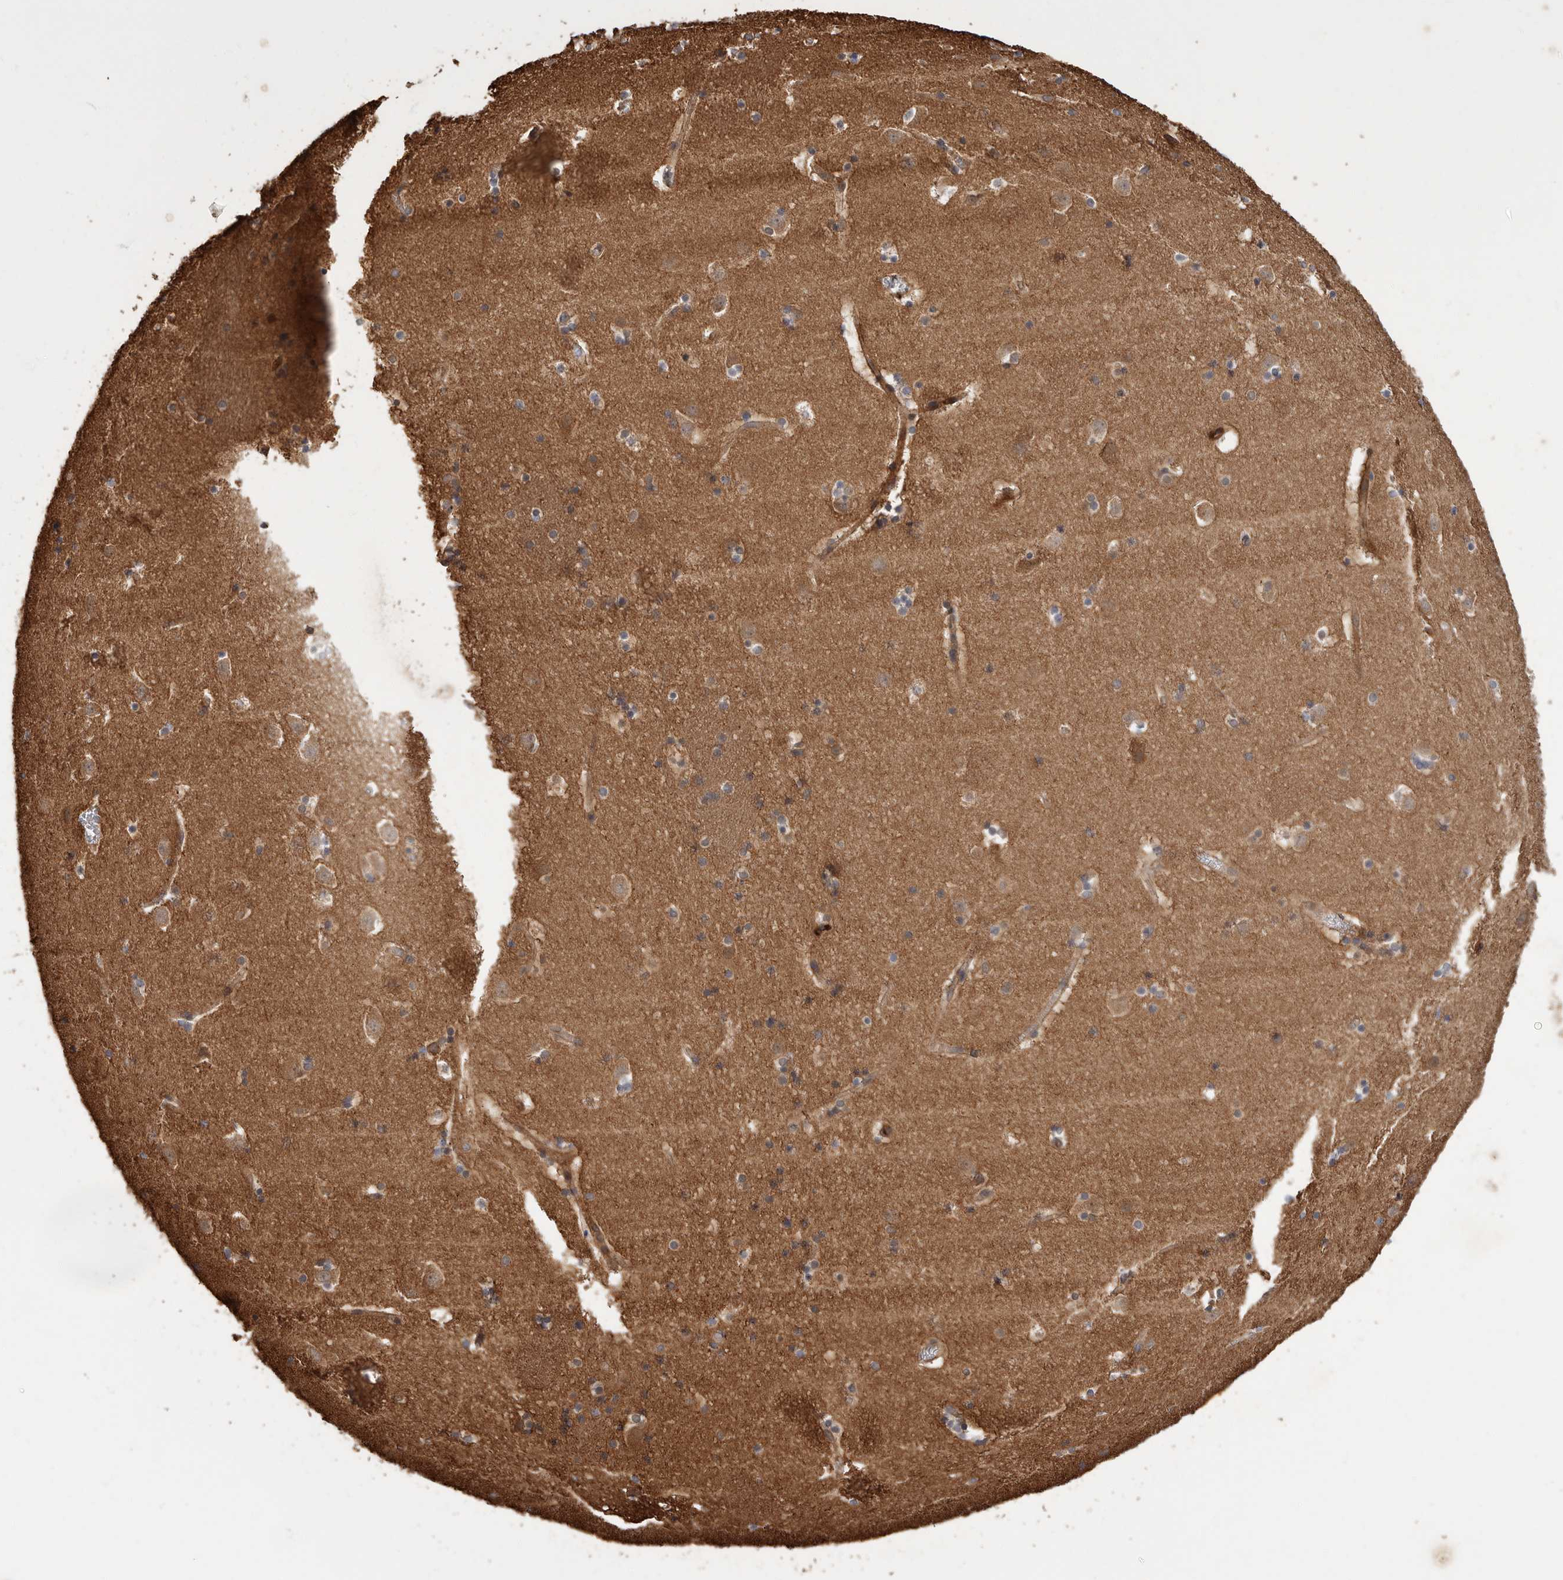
{"staining": {"intensity": "negative", "quantity": "none", "location": "none"}, "tissue": "caudate", "cell_type": "Glial cells", "image_type": "normal", "snomed": [{"axis": "morphology", "description": "Normal tissue, NOS"}, {"axis": "topography", "description": "Lateral ventricle wall"}], "caption": "Caudate was stained to show a protein in brown. There is no significant positivity in glial cells. (DAB immunohistochemistry with hematoxylin counter stain).", "gene": "ARHGEF5", "patient": {"sex": "male", "age": 45}}